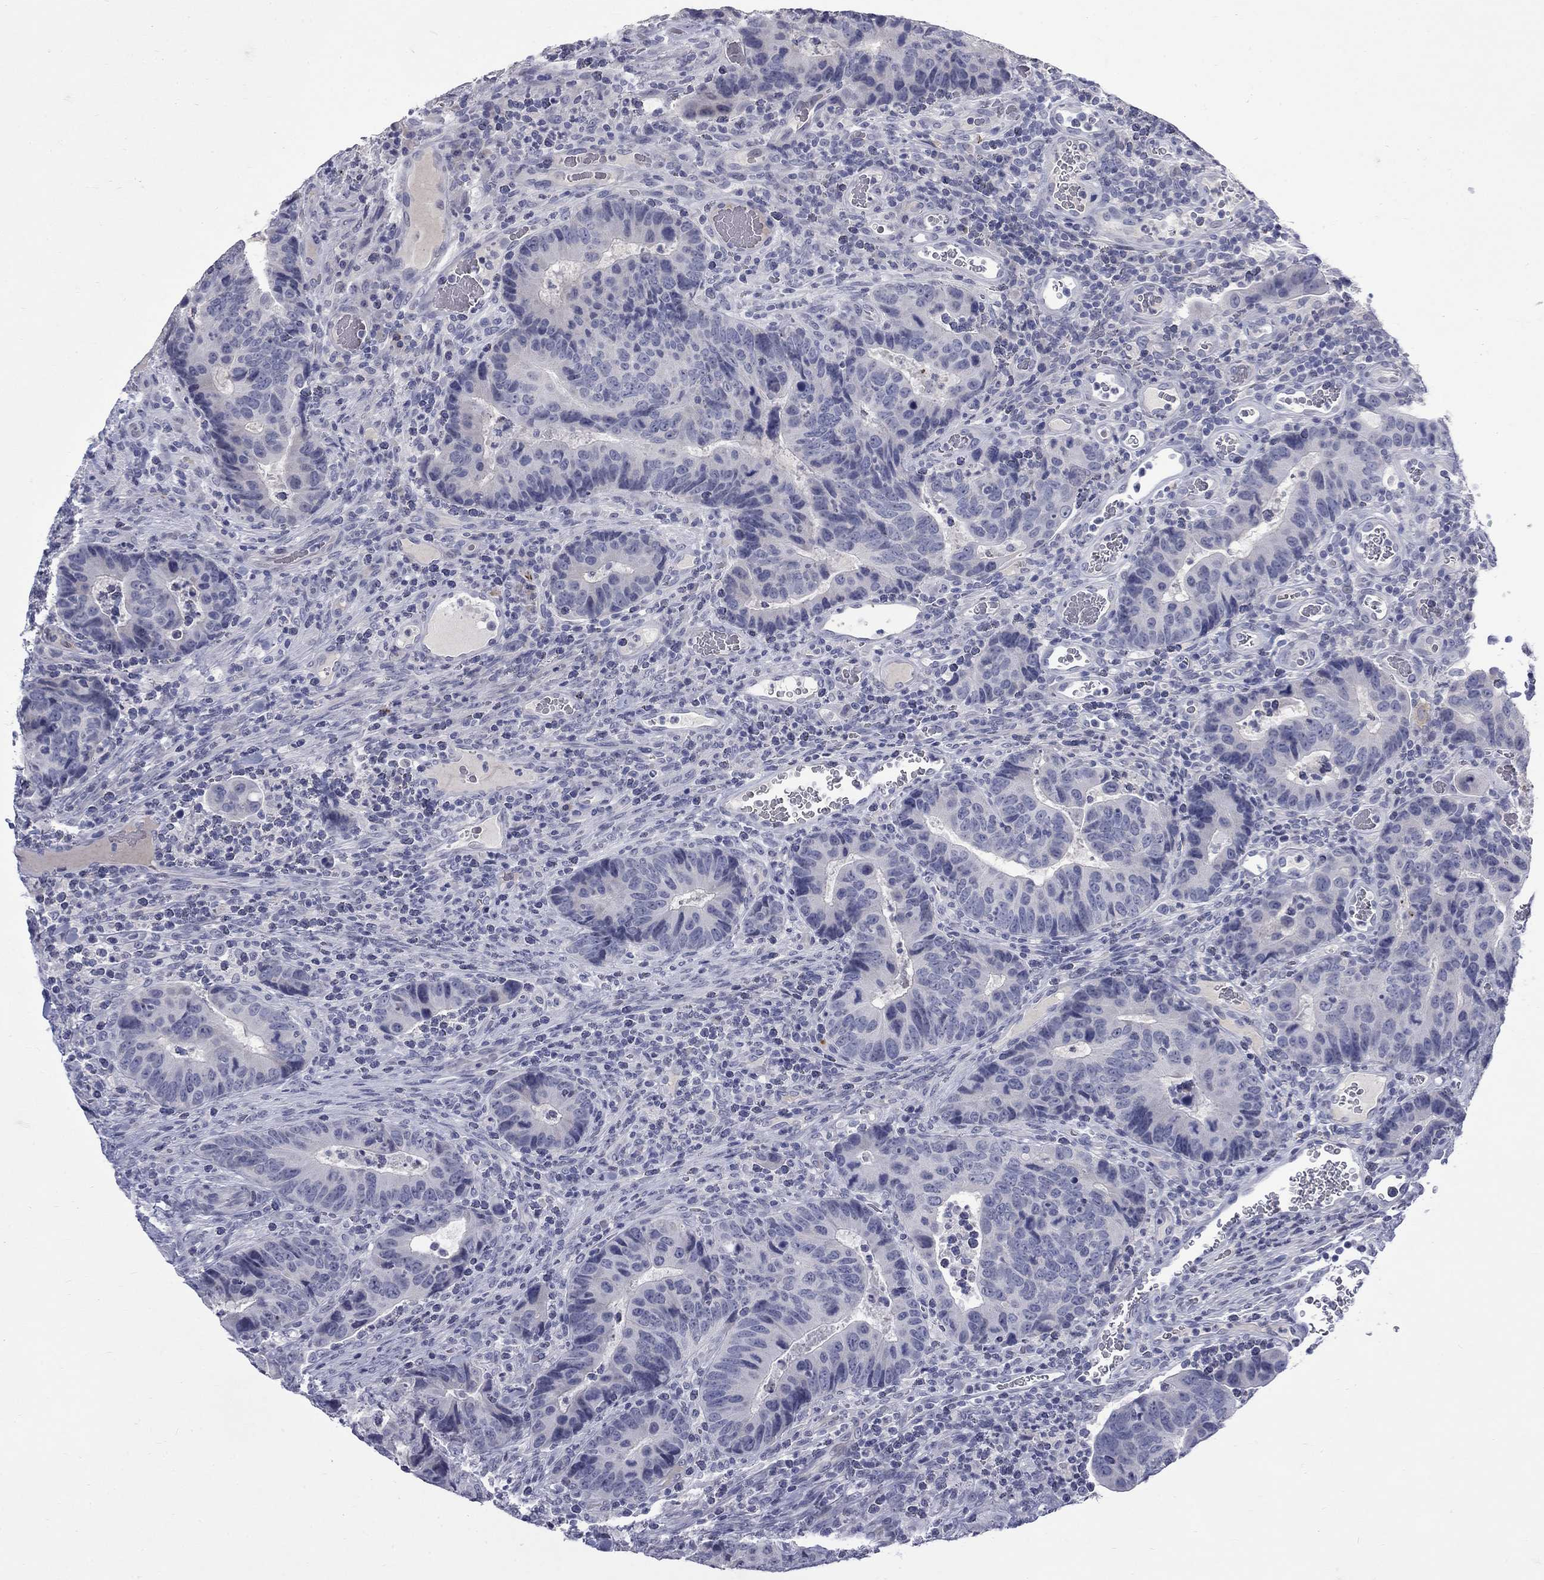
{"staining": {"intensity": "negative", "quantity": "none", "location": "none"}, "tissue": "colorectal cancer", "cell_type": "Tumor cells", "image_type": "cancer", "snomed": [{"axis": "morphology", "description": "Adenocarcinoma, NOS"}, {"axis": "topography", "description": "Colon"}], "caption": "This is an IHC photomicrograph of colorectal cancer (adenocarcinoma). There is no expression in tumor cells.", "gene": "CTNND2", "patient": {"sex": "female", "age": 56}}